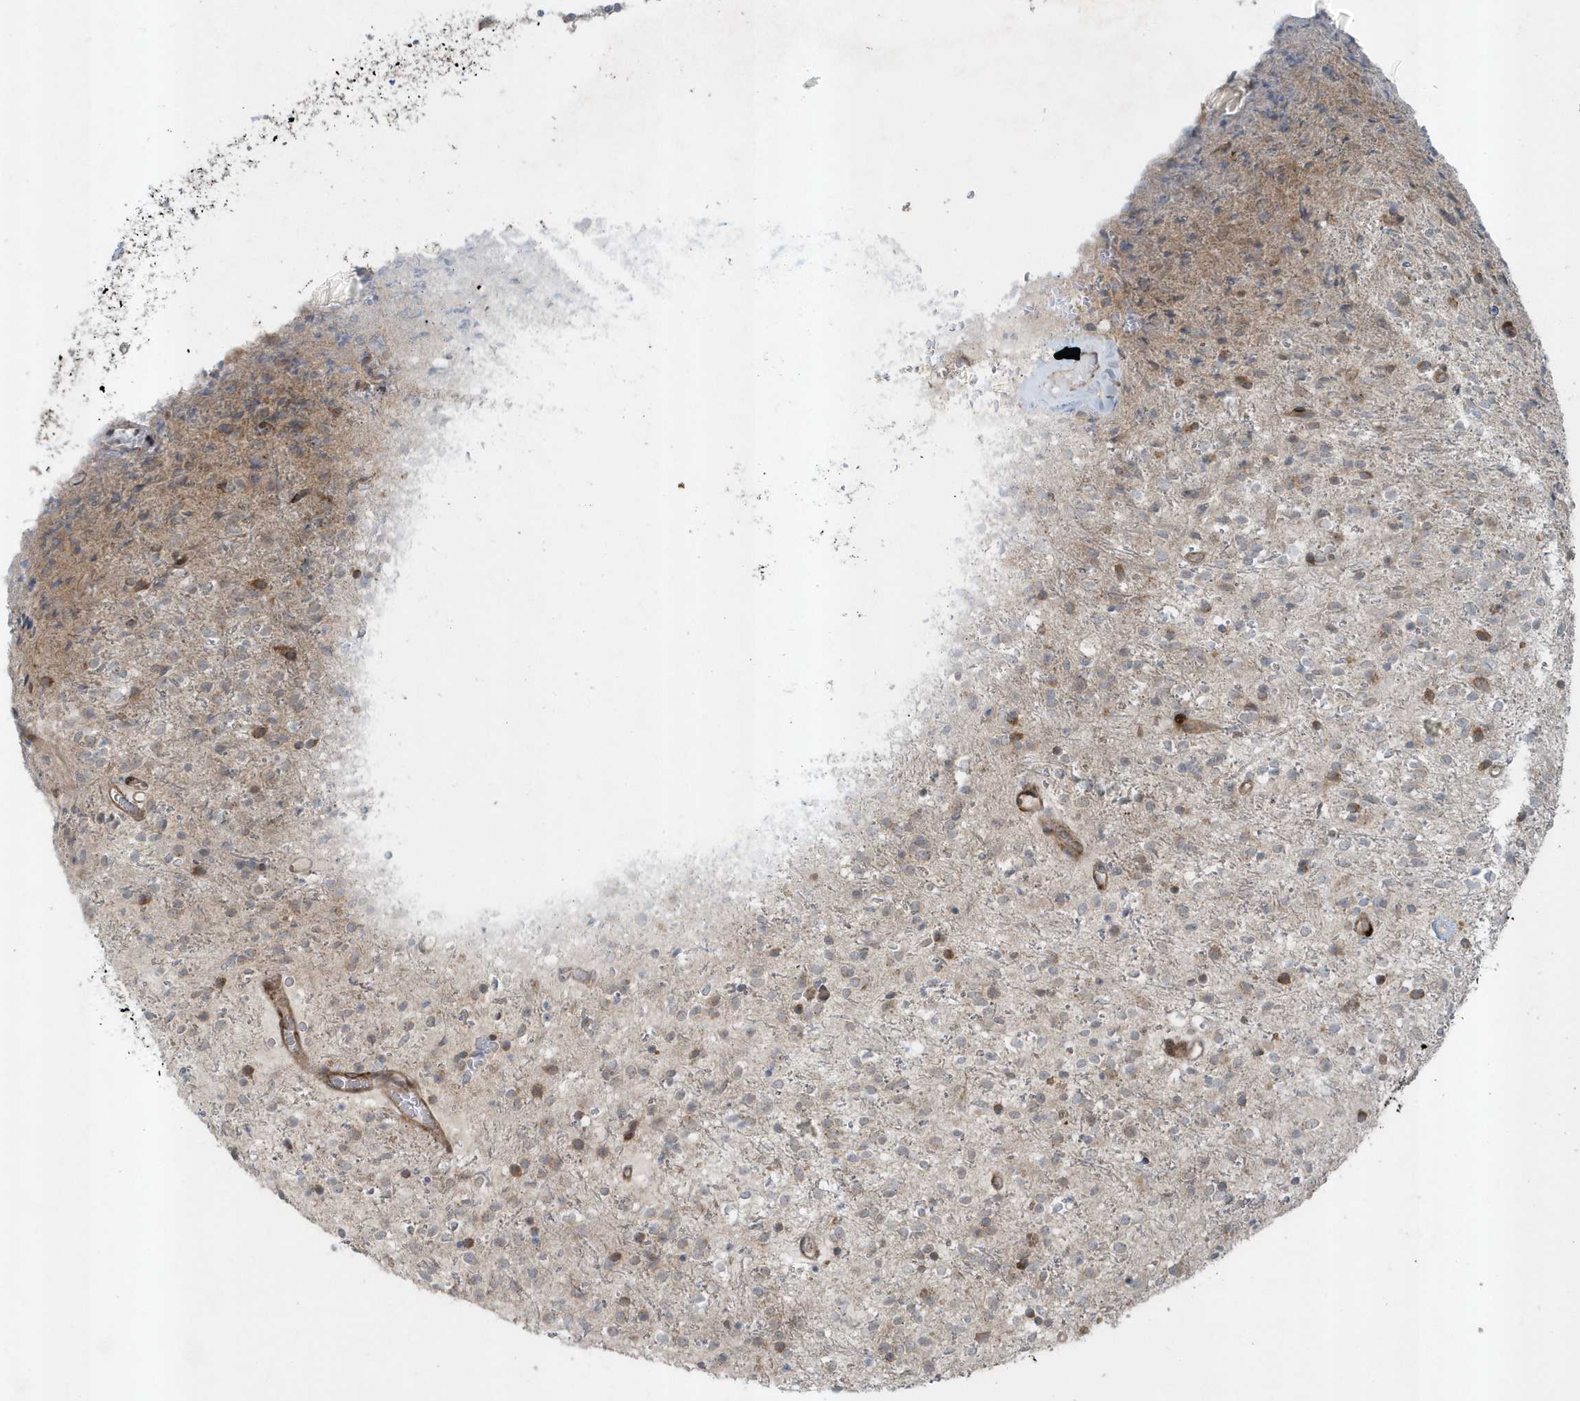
{"staining": {"intensity": "weak", "quantity": "25%-75%", "location": "cytoplasmic/membranous"}, "tissue": "glioma", "cell_type": "Tumor cells", "image_type": "cancer", "snomed": [{"axis": "morphology", "description": "Glioma, malignant, High grade"}, {"axis": "topography", "description": "Brain"}], "caption": "Weak cytoplasmic/membranous expression is appreciated in approximately 25%-75% of tumor cells in malignant glioma (high-grade).", "gene": "FAM98A", "patient": {"sex": "male", "age": 34}}